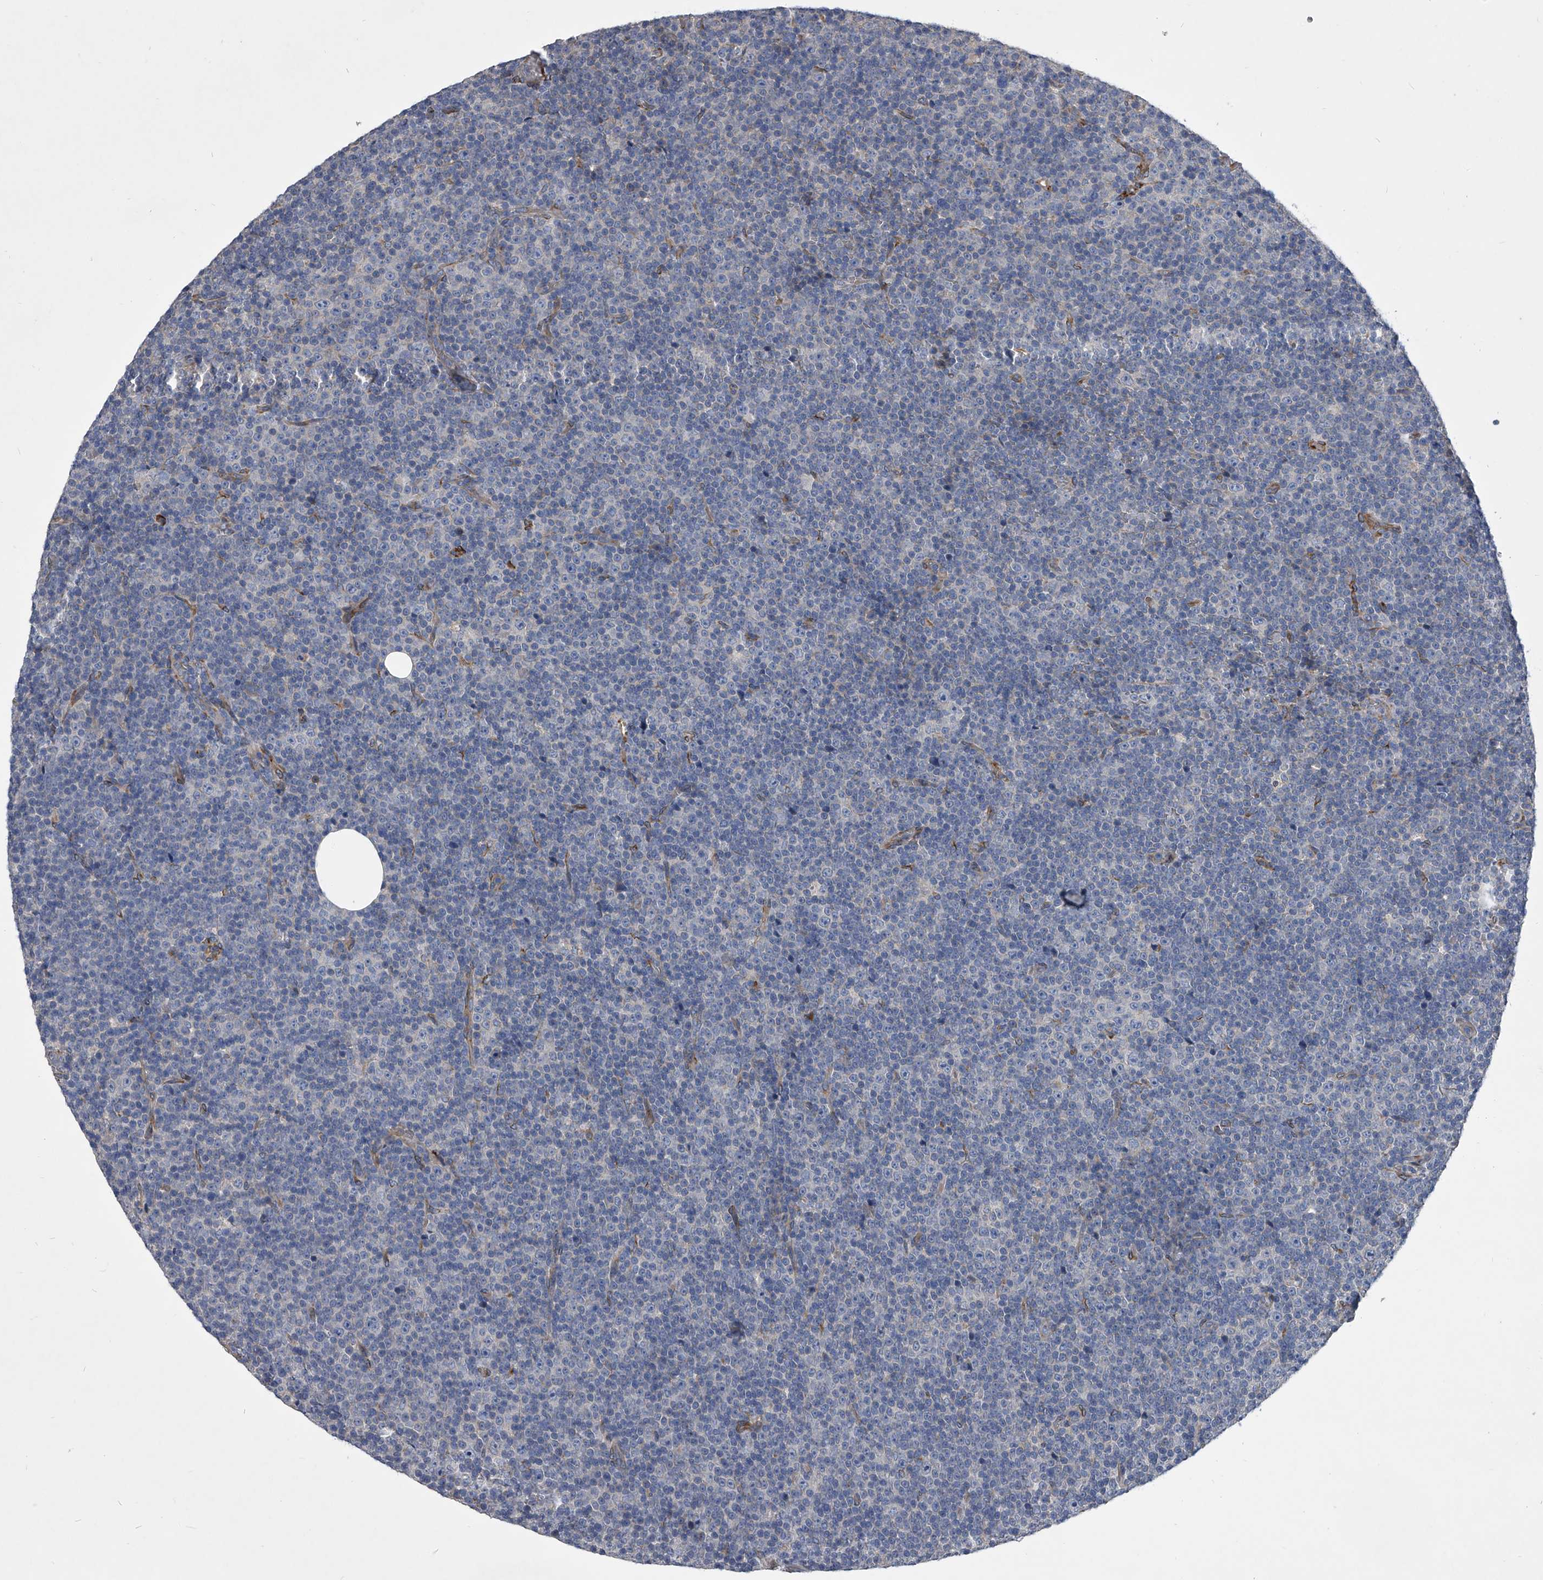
{"staining": {"intensity": "negative", "quantity": "none", "location": "none"}, "tissue": "lymphoma", "cell_type": "Tumor cells", "image_type": "cancer", "snomed": [{"axis": "morphology", "description": "Malignant lymphoma, non-Hodgkin's type, Low grade"}, {"axis": "topography", "description": "Lymph node"}], "caption": "Immunohistochemical staining of human lymphoma reveals no significant expression in tumor cells.", "gene": "CCR4", "patient": {"sex": "female", "age": 67}}